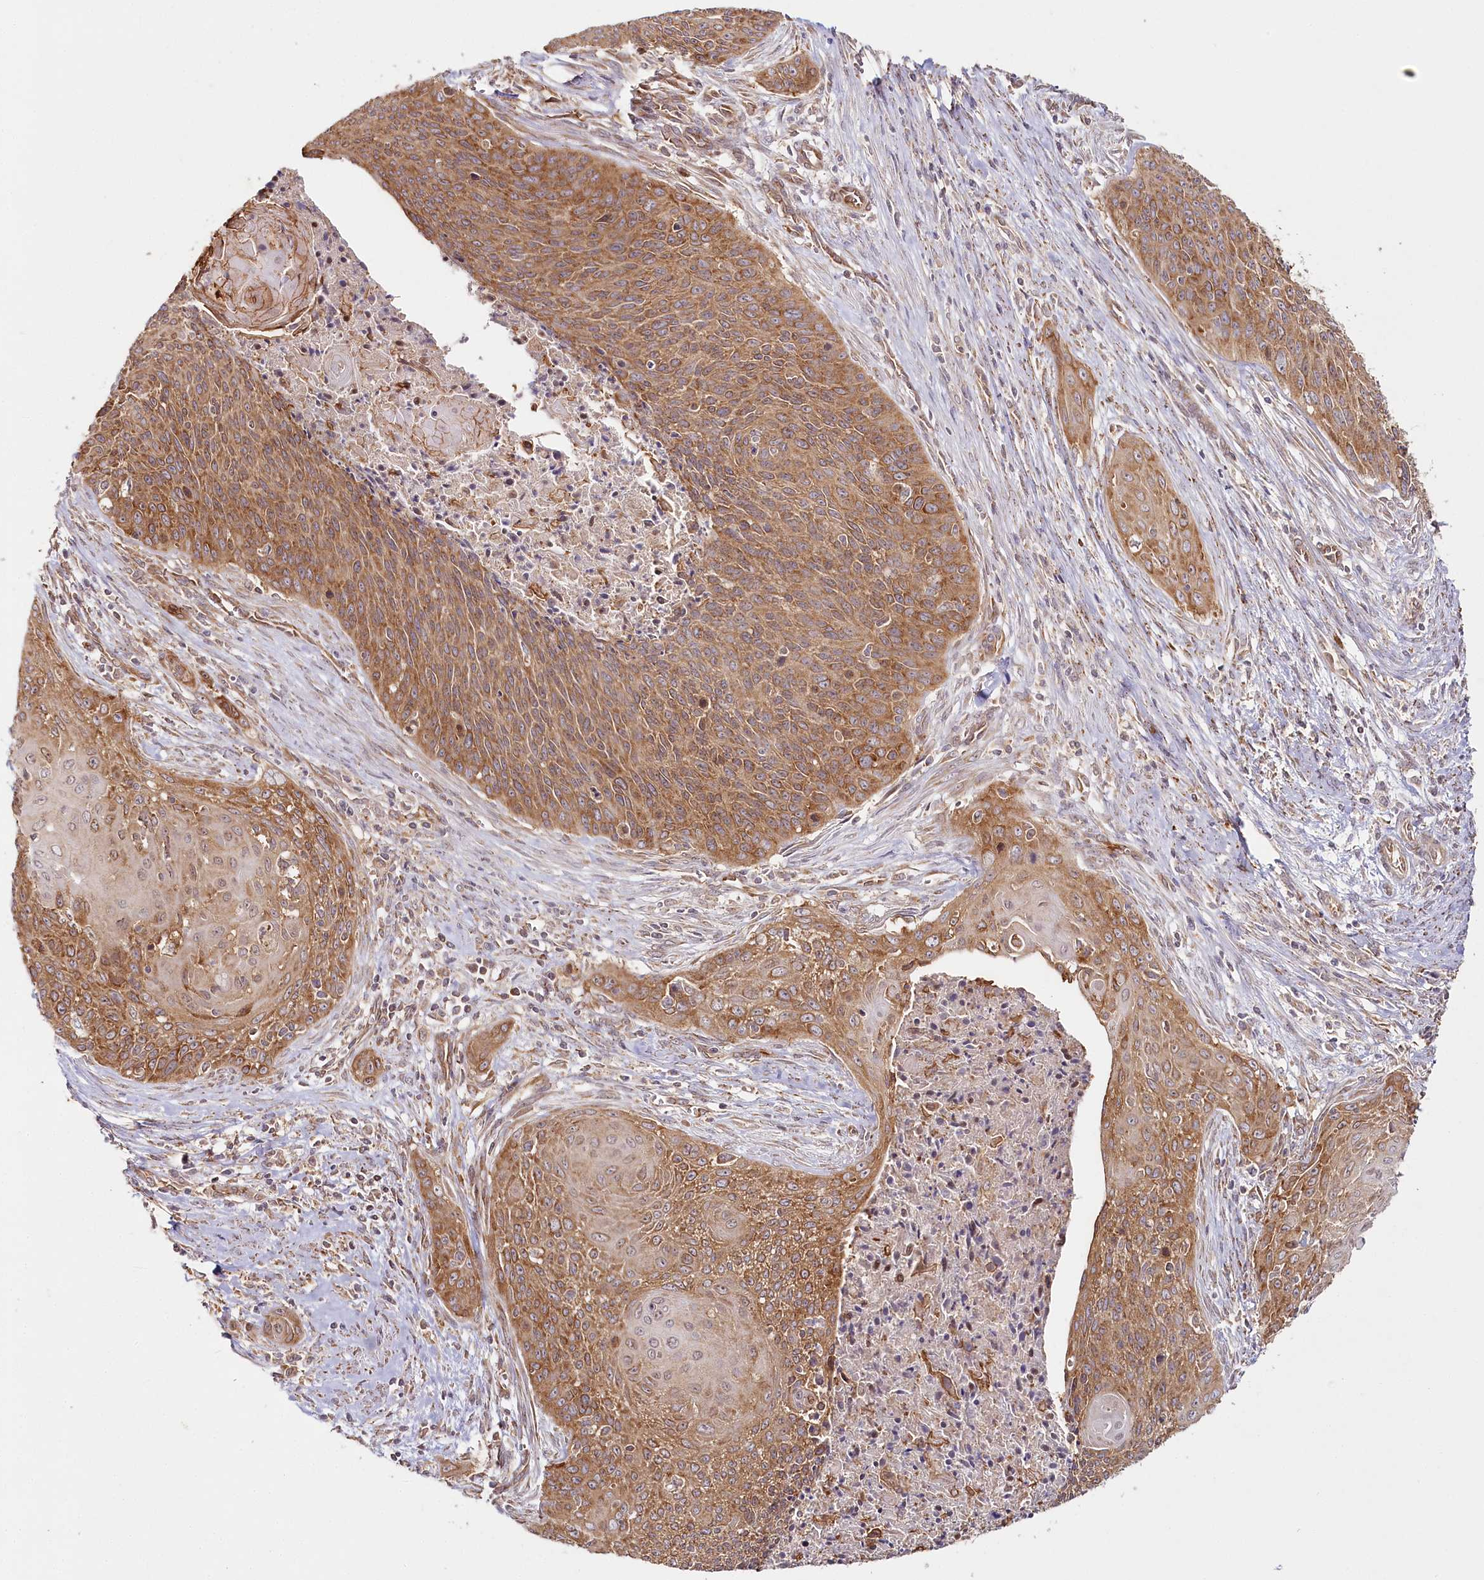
{"staining": {"intensity": "moderate", "quantity": ">75%", "location": "cytoplasmic/membranous"}, "tissue": "cervical cancer", "cell_type": "Tumor cells", "image_type": "cancer", "snomed": [{"axis": "morphology", "description": "Squamous cell carcinoma, NOS"}, {"axis": "topography", "description": "Cervix"}], "caption": "Tumor cells show medium levels of moderate cytoplasmic/membranous staining in about >75% of cells in squamous cell carcinoma (cervical). The protein is stained brown, and the nuclei are stained in blue (DAB (3,3'-diaminobenzidine) IHC with brightfield microscopy, high magnification).", "gene": "OTUD4", "patient": {"sex": "female", "age": 55}}